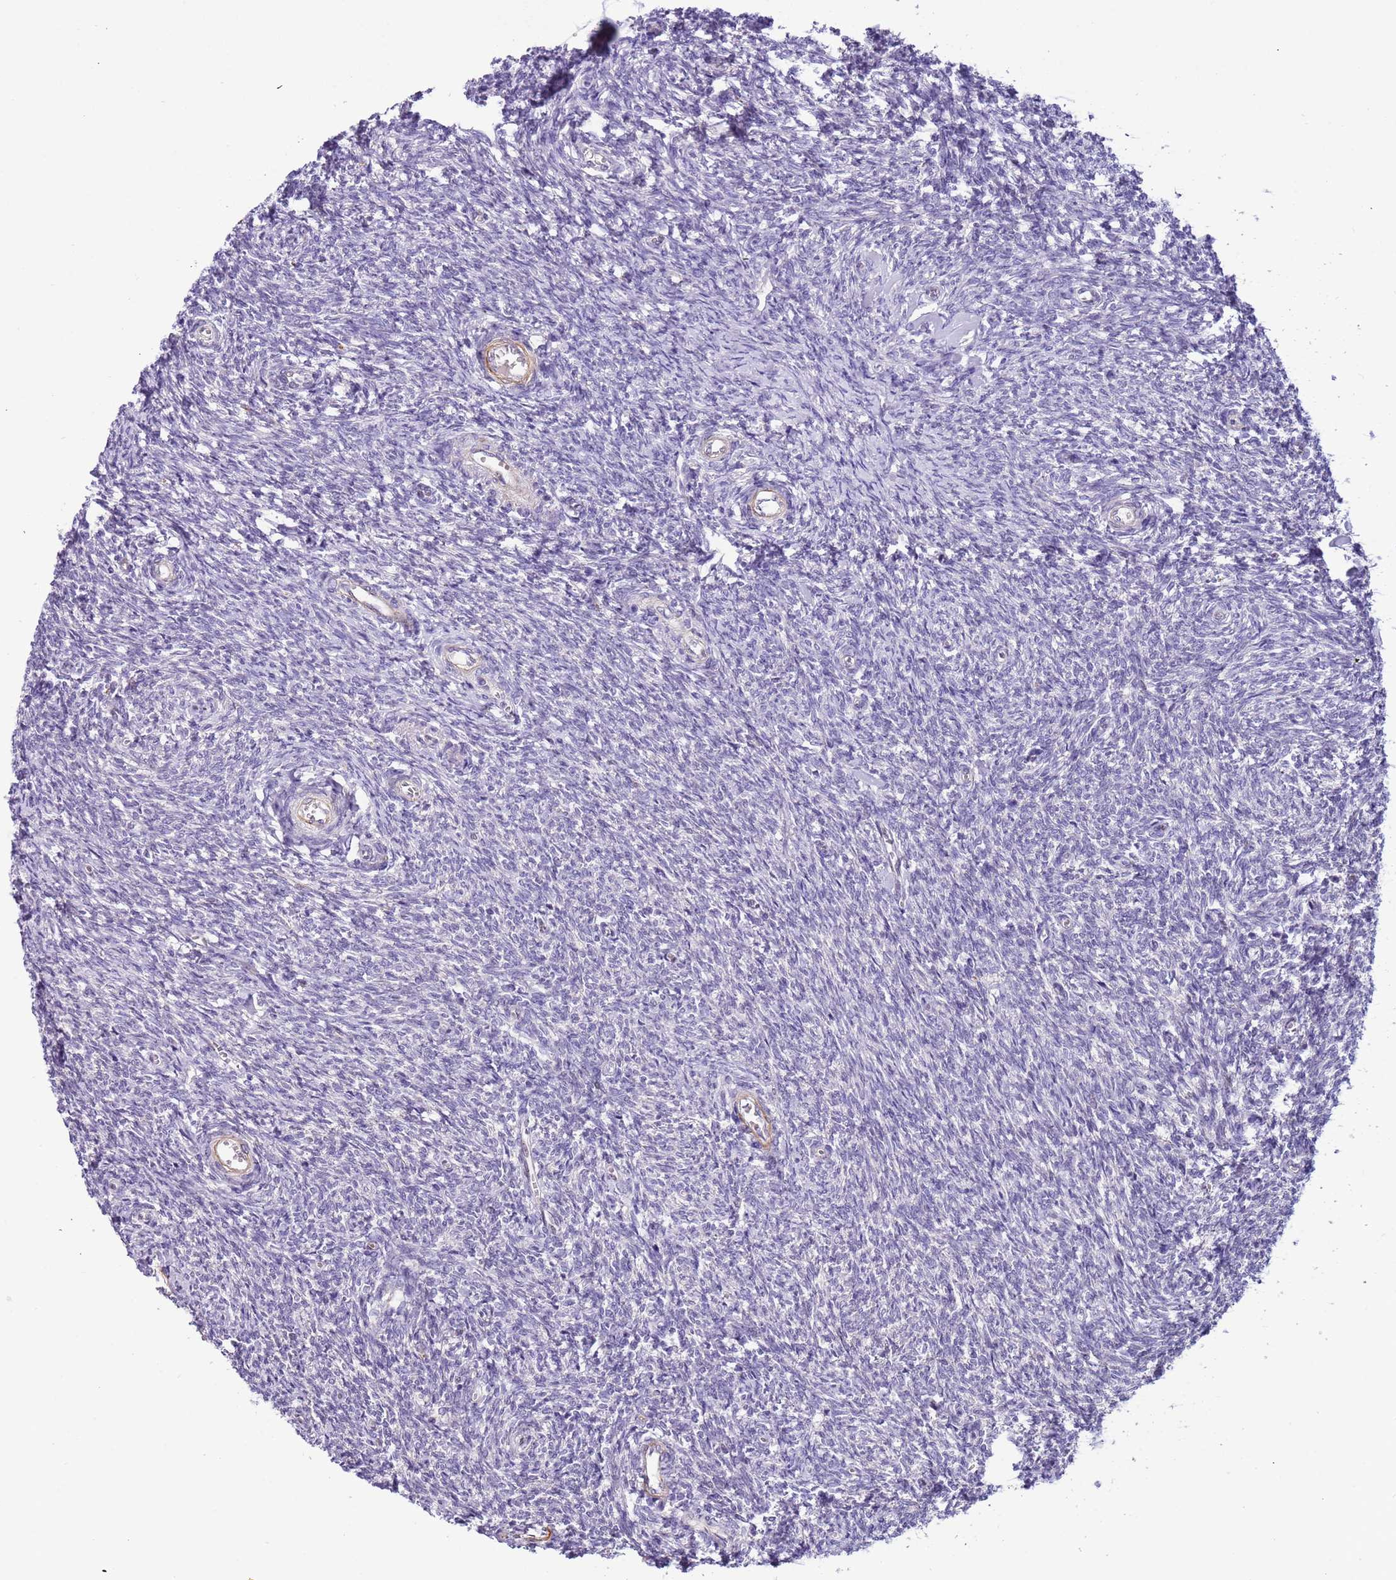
{"staining": {"intensity": "negative", "quantity": "none", "location": "none"}, "tissue": "ovary", "cell_type": "Ovarian stroma cells", "image_type": "normal", "snomed": [{"axis": "morphology", "description": "Normal tissue, NOS"}, {"axis": "topography", "description": "Ovary"}], "caption": "High magnification brightfield microscopy of benign ovary stained with DAB (3,3'-diaminobenzidine) (brown) and counterstained with hematoxylin (blue): ovarian stroma cells show no significant expression.", "gene": "PLEKHH1", "patient": {"sex": "female", "age": 44}}